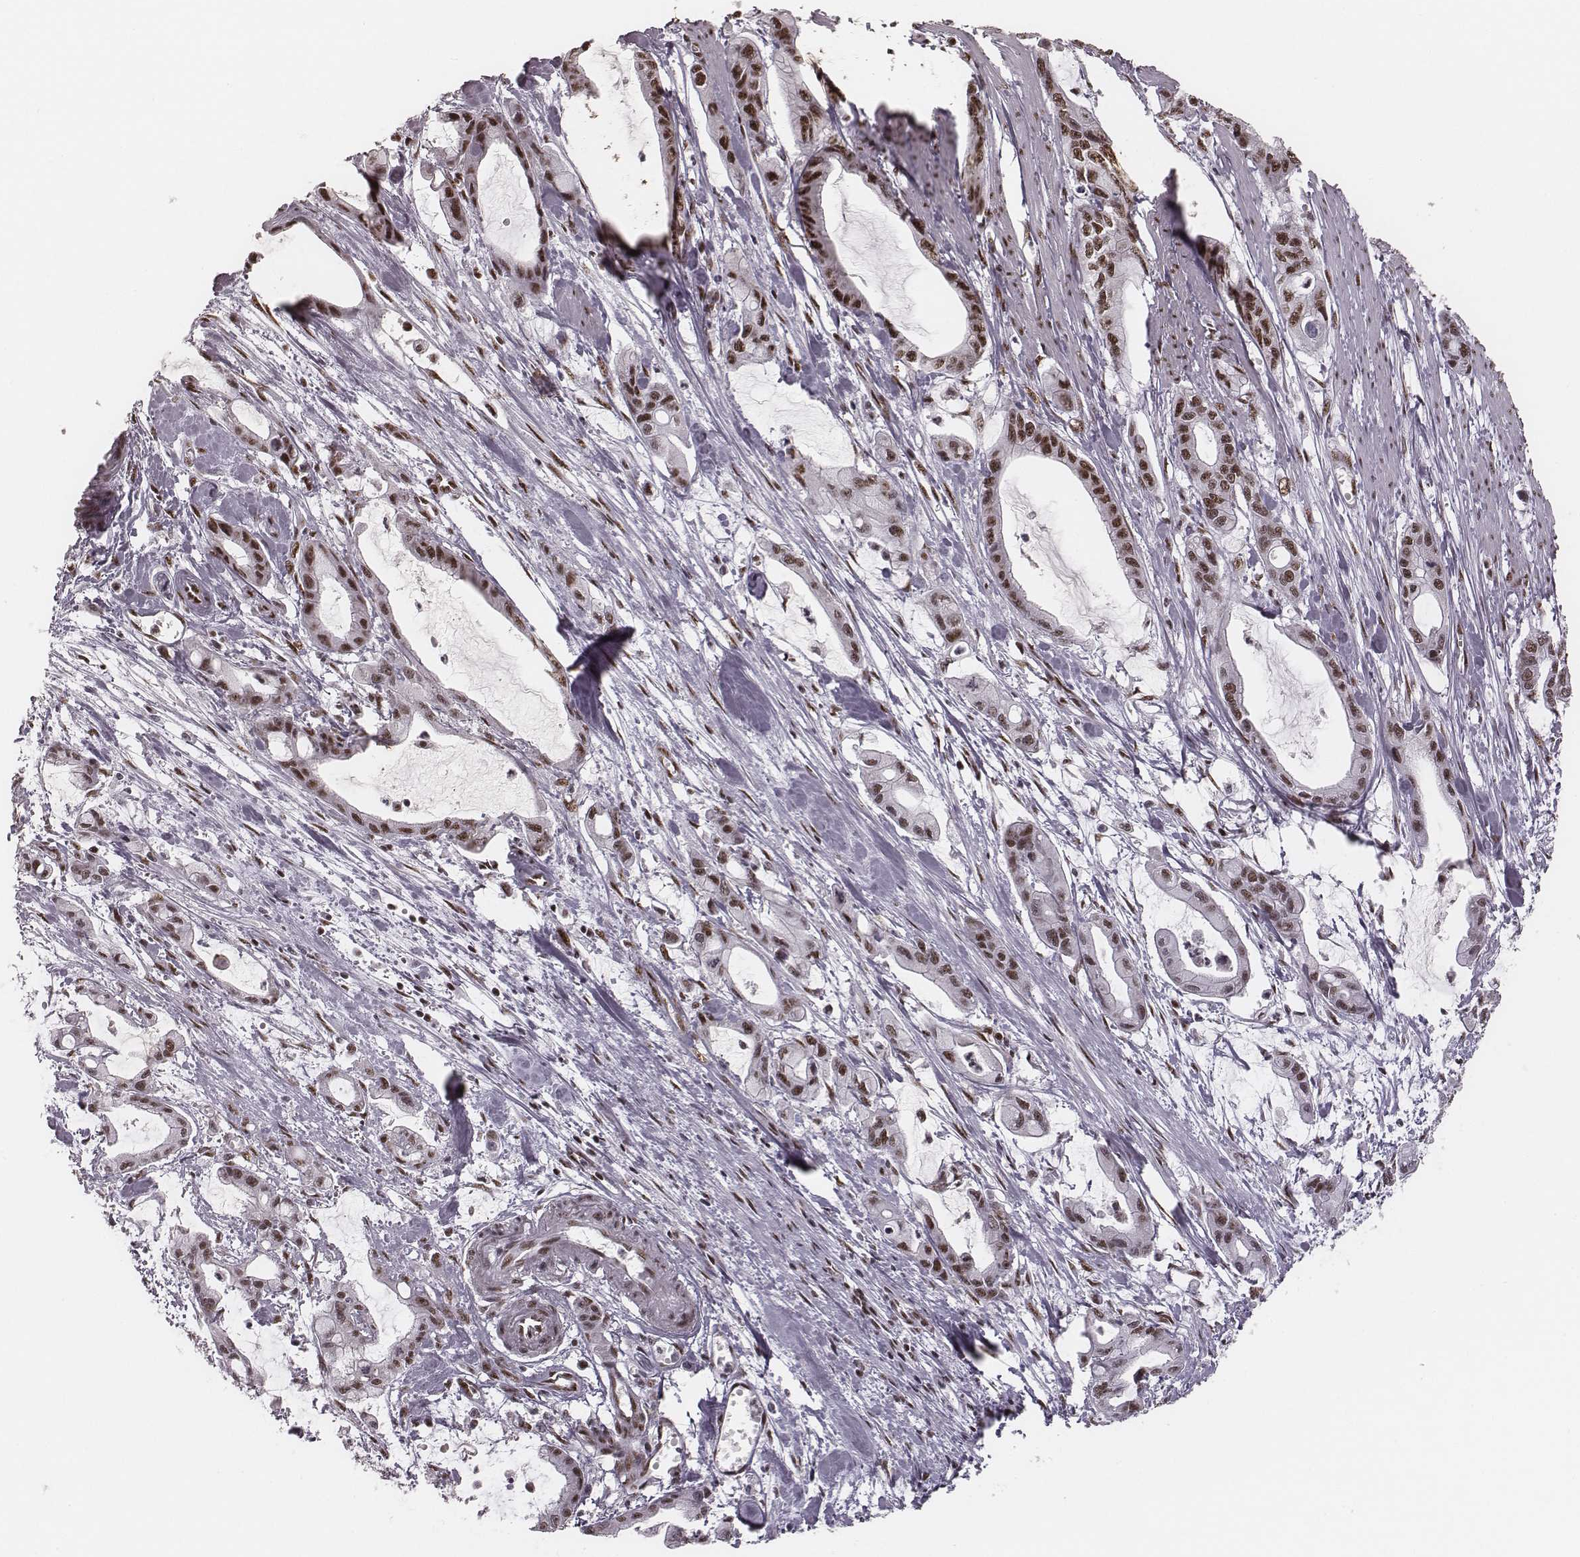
{"staining": {"intensity": "strong", "quantity": ">75%", "location": "nuclear"}, "tissue": "pancreatic cancer", "cell_type": "Tumor cells", "image_type": "cancer", "snomed": [{"axis": "morphology", "description": "Adenocarcinoma, NOS"}, {"axis": "topography", "description": "Pancreas"}], "caption": "Protein analysis of pancreatic adenocarcinoma tissue reveals strong nuclear positivity in about >75% of tumor cells.", "gene": "LUC7L", "patient": {"sex": "male", "age": 48}}